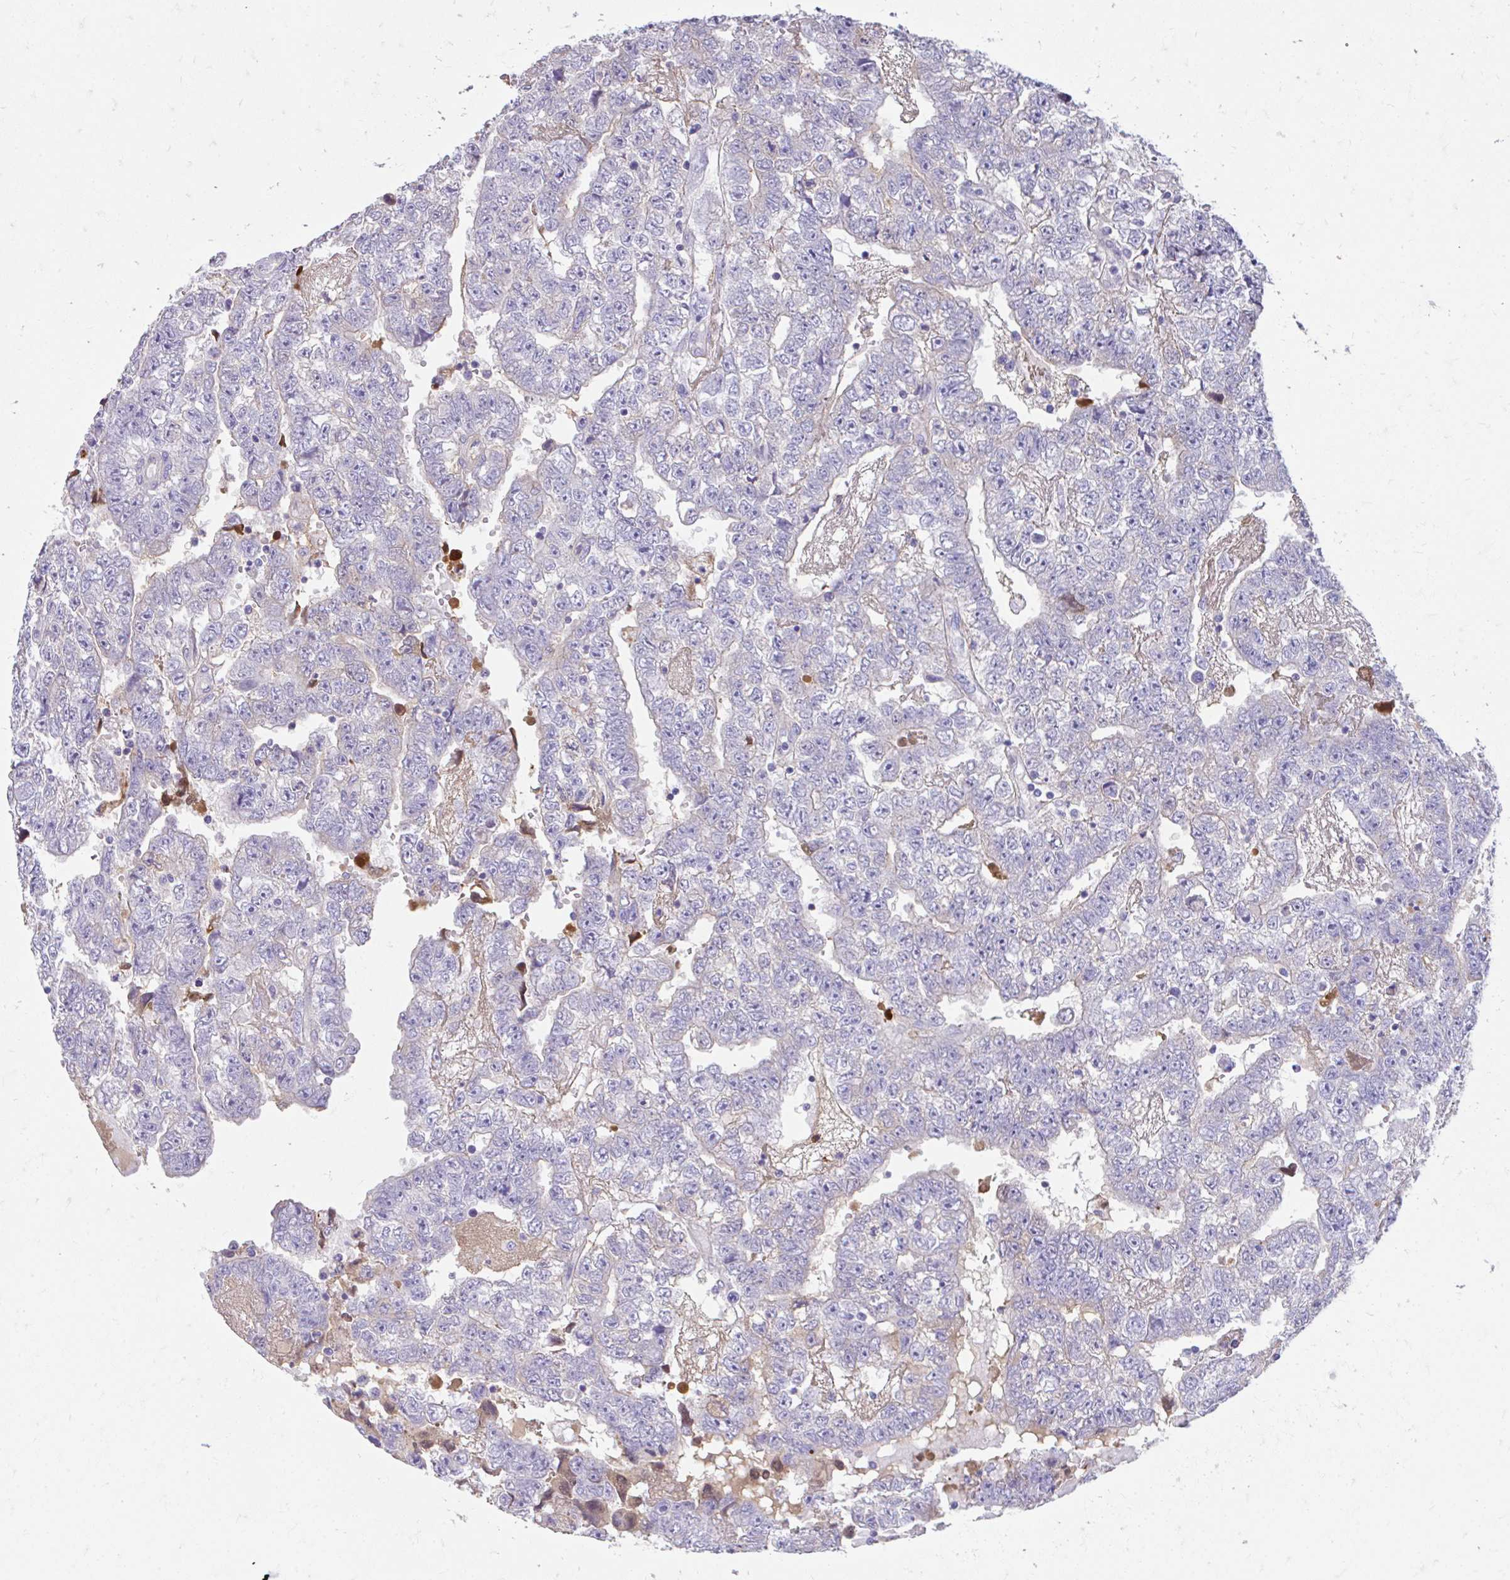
{"staining": {"intensity": "negative", "quantity": "none", "location": "none"}, "tissue": "testis cancer", "cell_type": "Tumor cells", "image_type": "cancer", "snomed": [{"axis": "morphology", "description": "Carcinoma, Embryonal, NOS"}, {"axis": "topography", "description": "Testis"}], "caption": "An image of testis cancer stained for a protein shows no brown staining in tumor cells. (DAB immunohistochemistry with hematoxylin counter stain).", "gene": "CFH", "patient": {"sex": "male", "age": 25}}